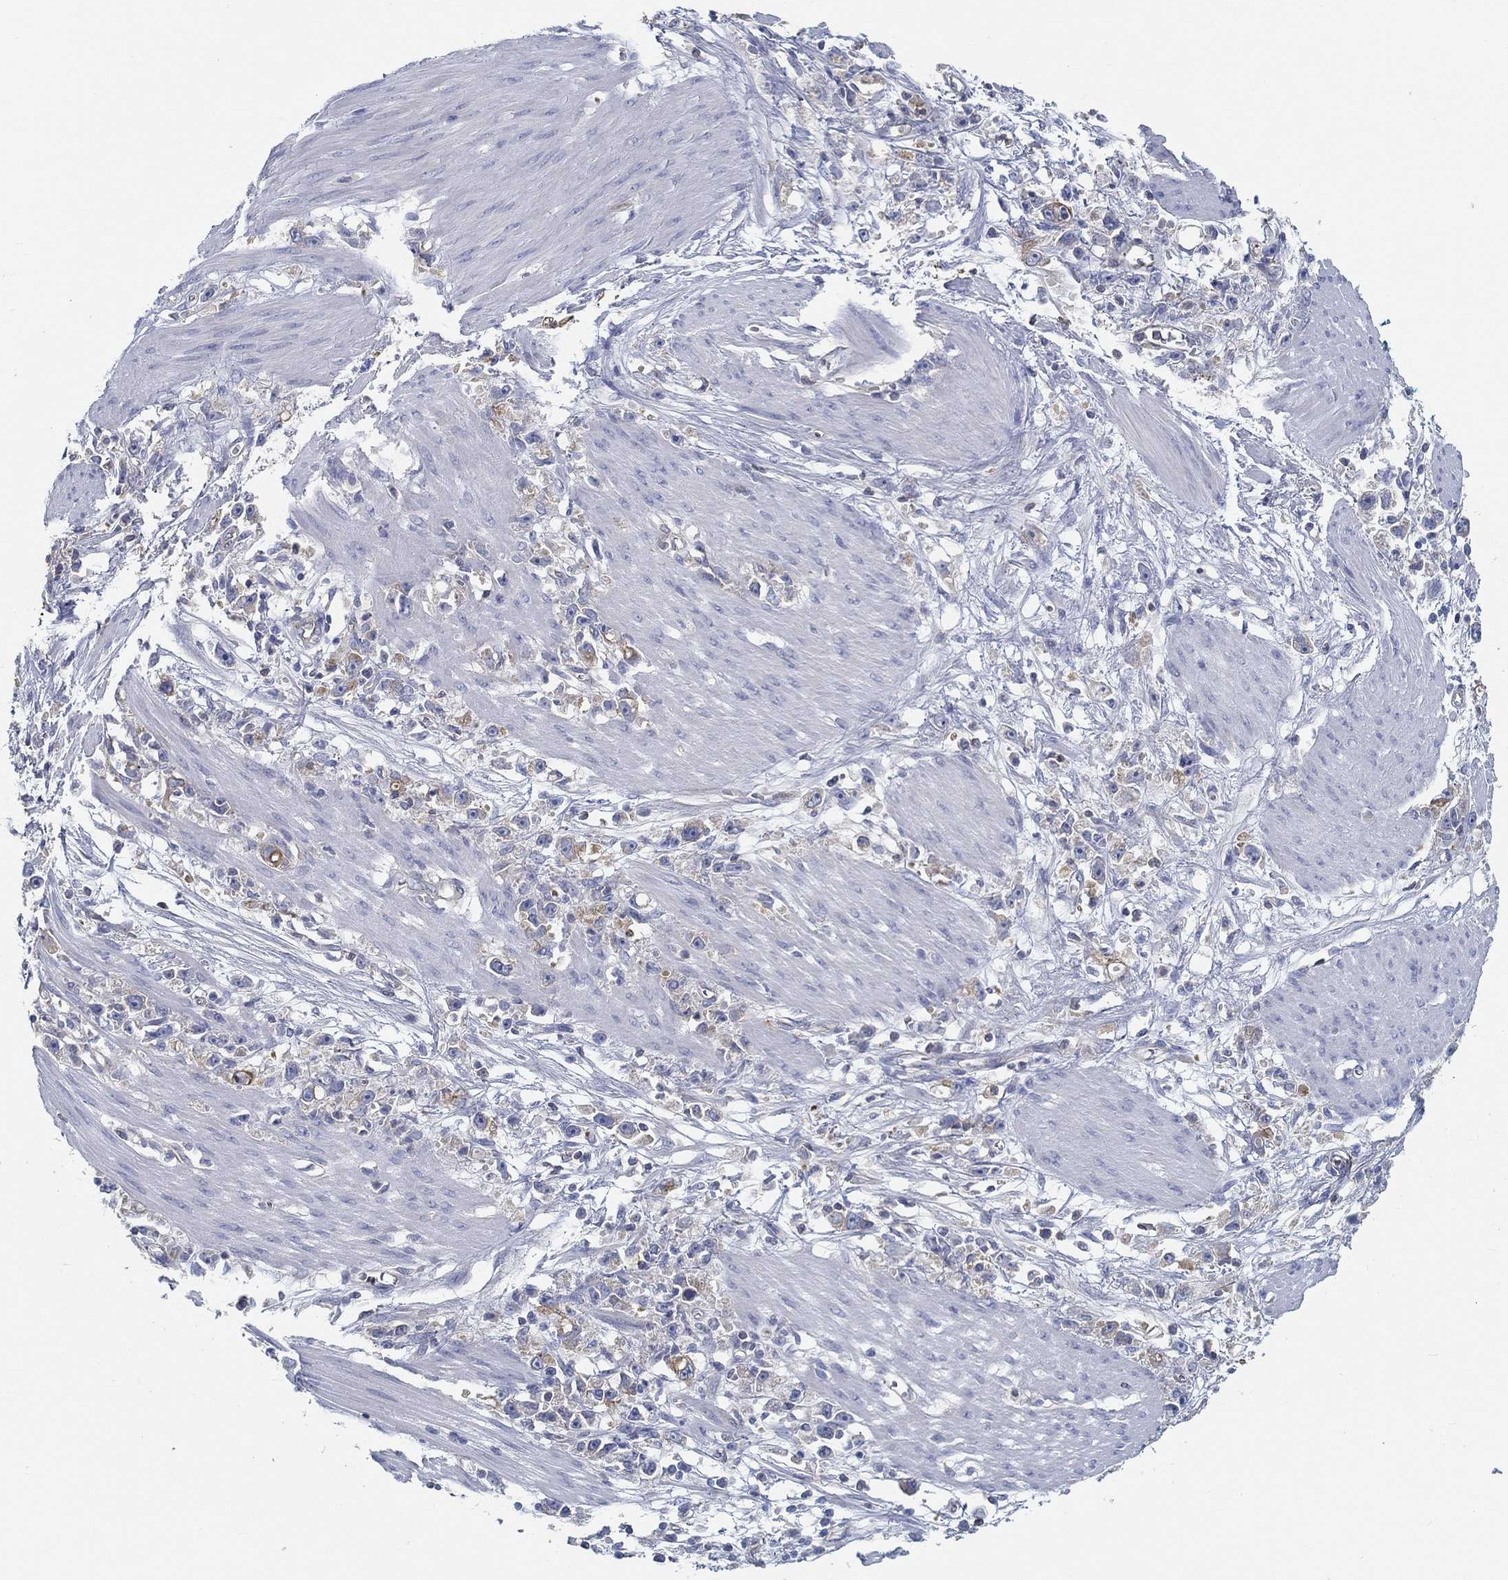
{"staining": {"intensity": "weak", "quantity": "<25%", "location": "cytoplasmic/membranous"}, "tissue": "stomach cancer", "cell_type": "Tumor cells", "image_type": "cancer", "snomed": [{"axis": "morphology", "description": "Adenocarcinoma, NOS"}, {"axis": "topography", "description": "Stomach"}], "caption": "Stomach cancer stained for a protein using IHC reveals no staining tumor cells.", "gene": "BBOF1", "patient": {"sex": "female", "age": 59}}